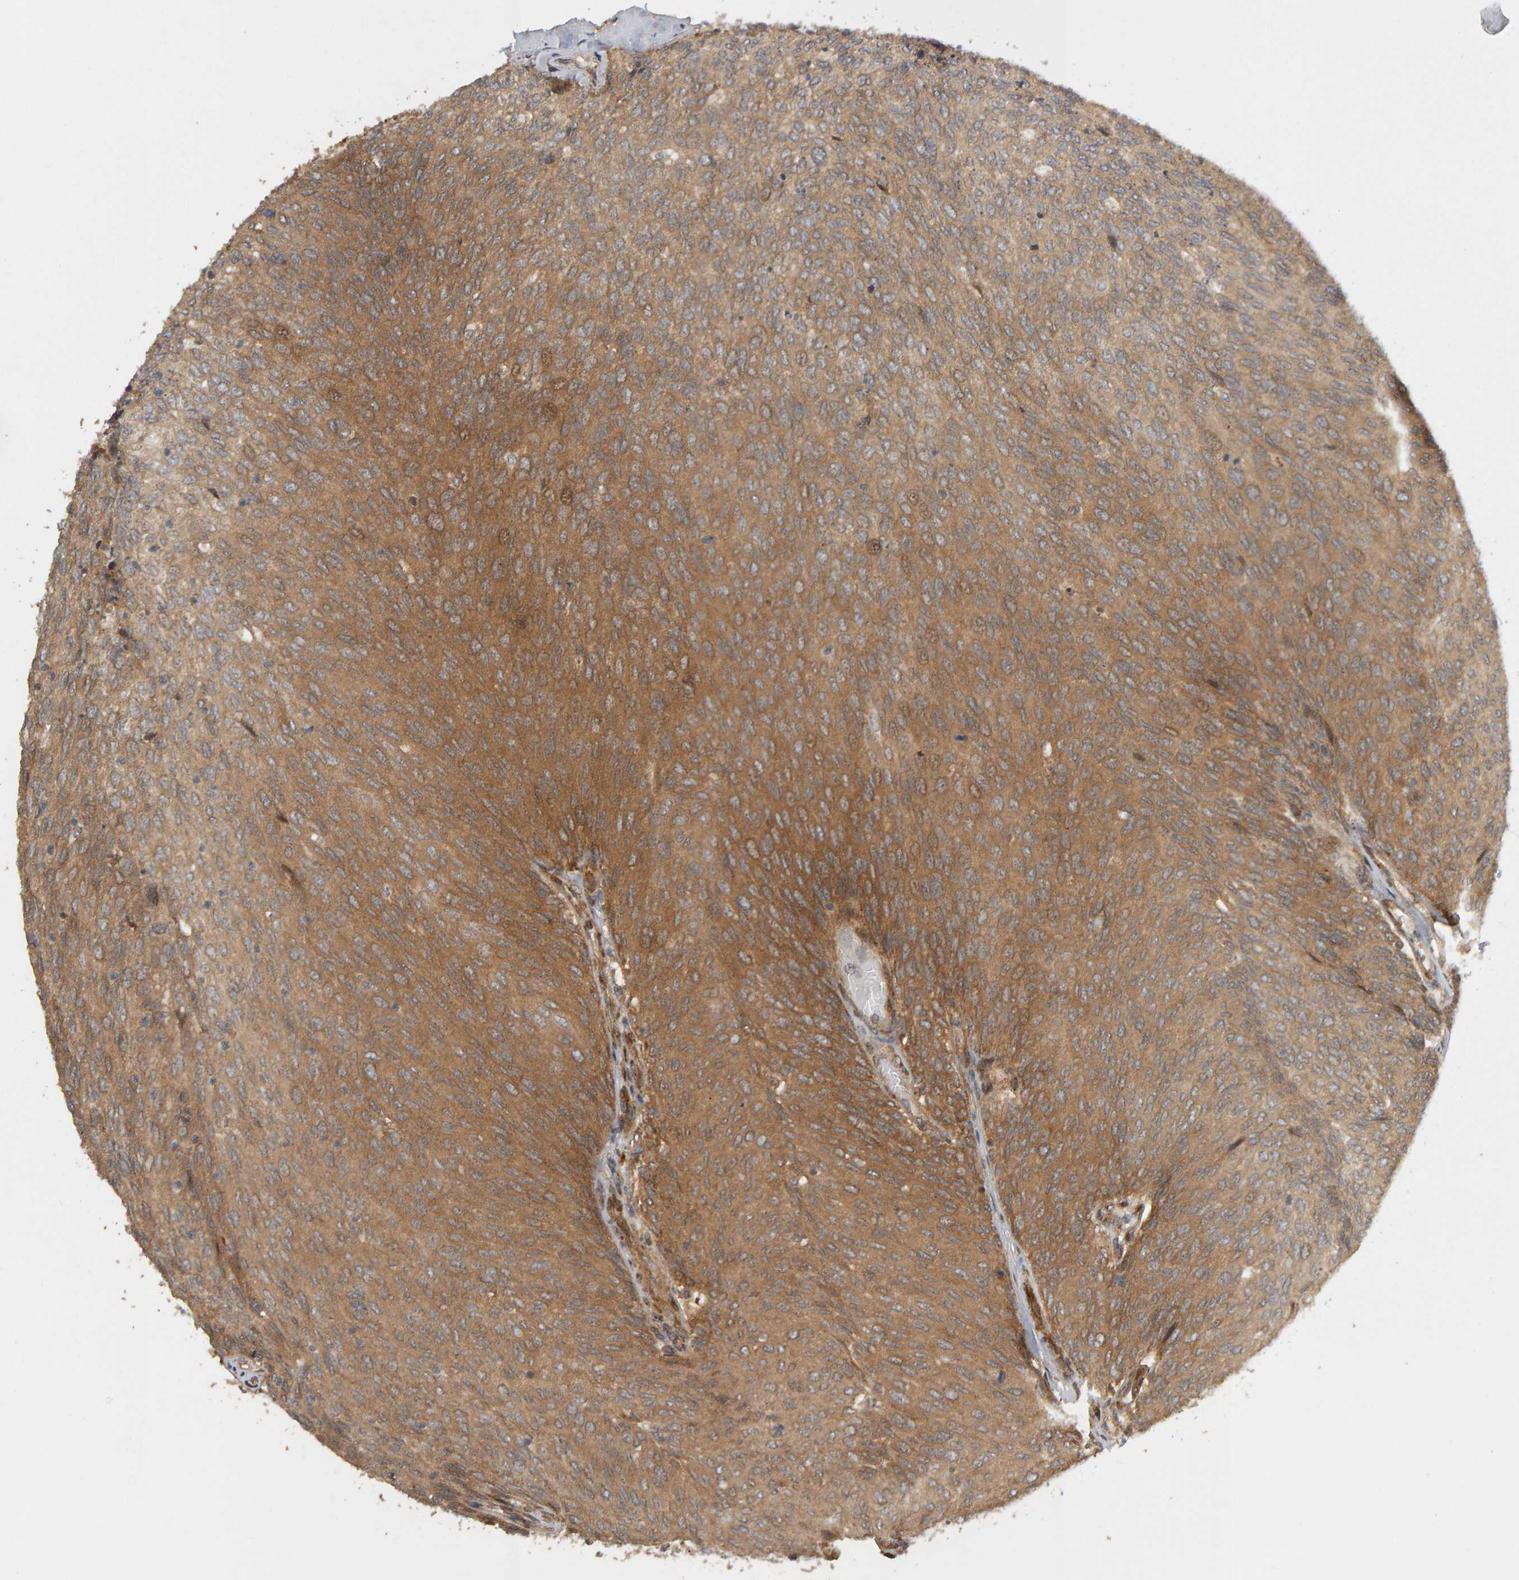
{"staining": {"intensity": "moderate", "quantity": ">75%", "location": "cytoplasmic/membranous"}, "tissue": "urothelial cancer", "cell_type": "Tumor cells", "image_type": "cancer", "snomed": [{"axis": "morphology", "description": "Urothelial carcinoma, Low grade"}, {"axis": "topography", "description": "Urinary bladder"}], "caption": "Human low-grade urothelial carcinoma stained with a brown dye shows moderate cytoplasmic/membranous positive positivity in about >75% of tumor cells.", "gene": "ZFAND1", "patient": {"sex": "female", "age": 79}}